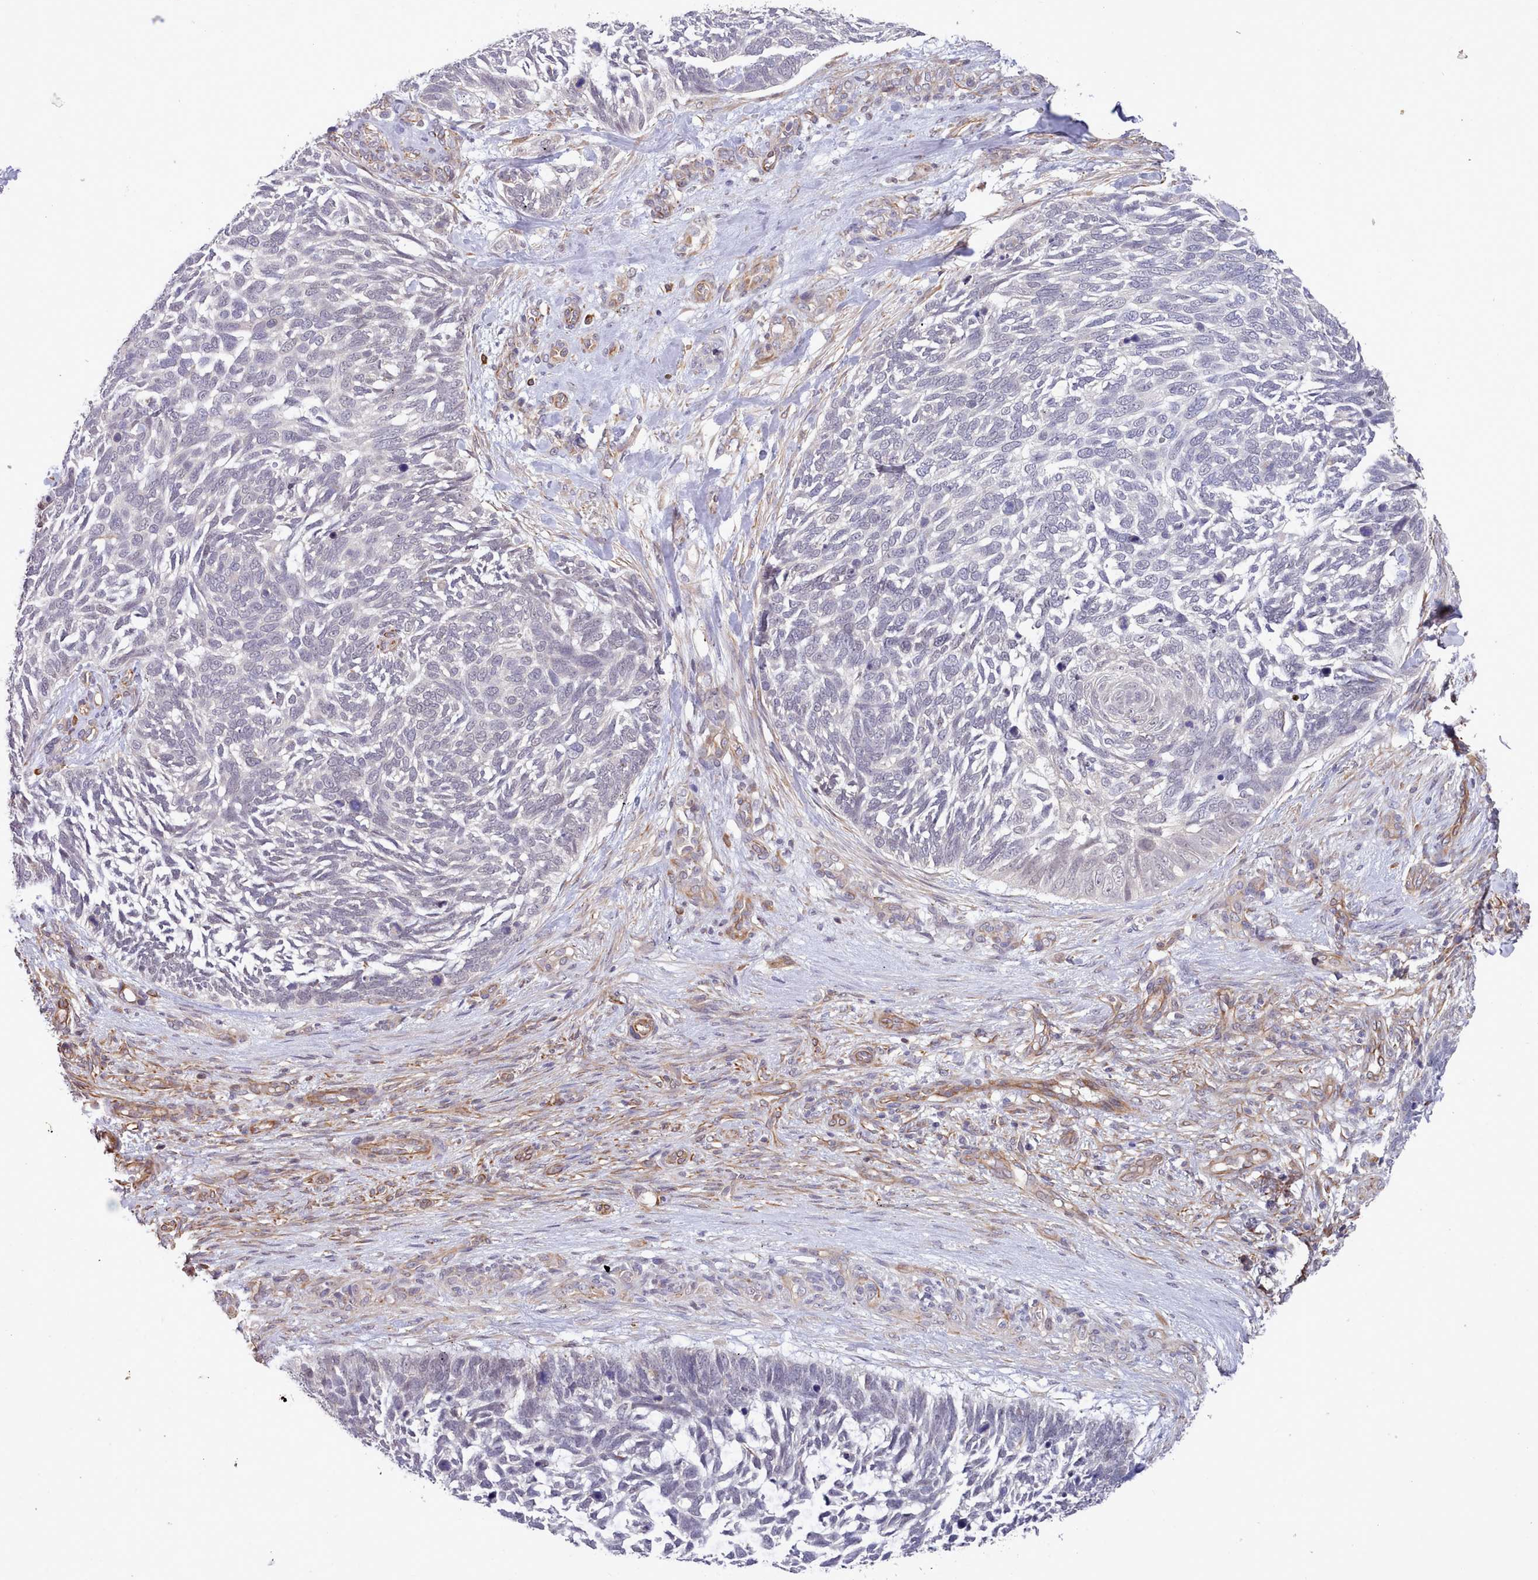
{"staining": {"intensity": "negative", "quantity": "none", "location": "none"}, "tissue": "skin cancer", "cell_type": "Tumor cells", "image_type": "cancer", "snomed": [{"axis": "morphology", "description": "Basal cell carcinoma"}, {"axis": "topography", "description": "Skin"}], "caption": "Tumor cells show no significant positivity in skin cancer.", "gene": "ZC3H13", "patient": {"sex": "male", "age": 88}}